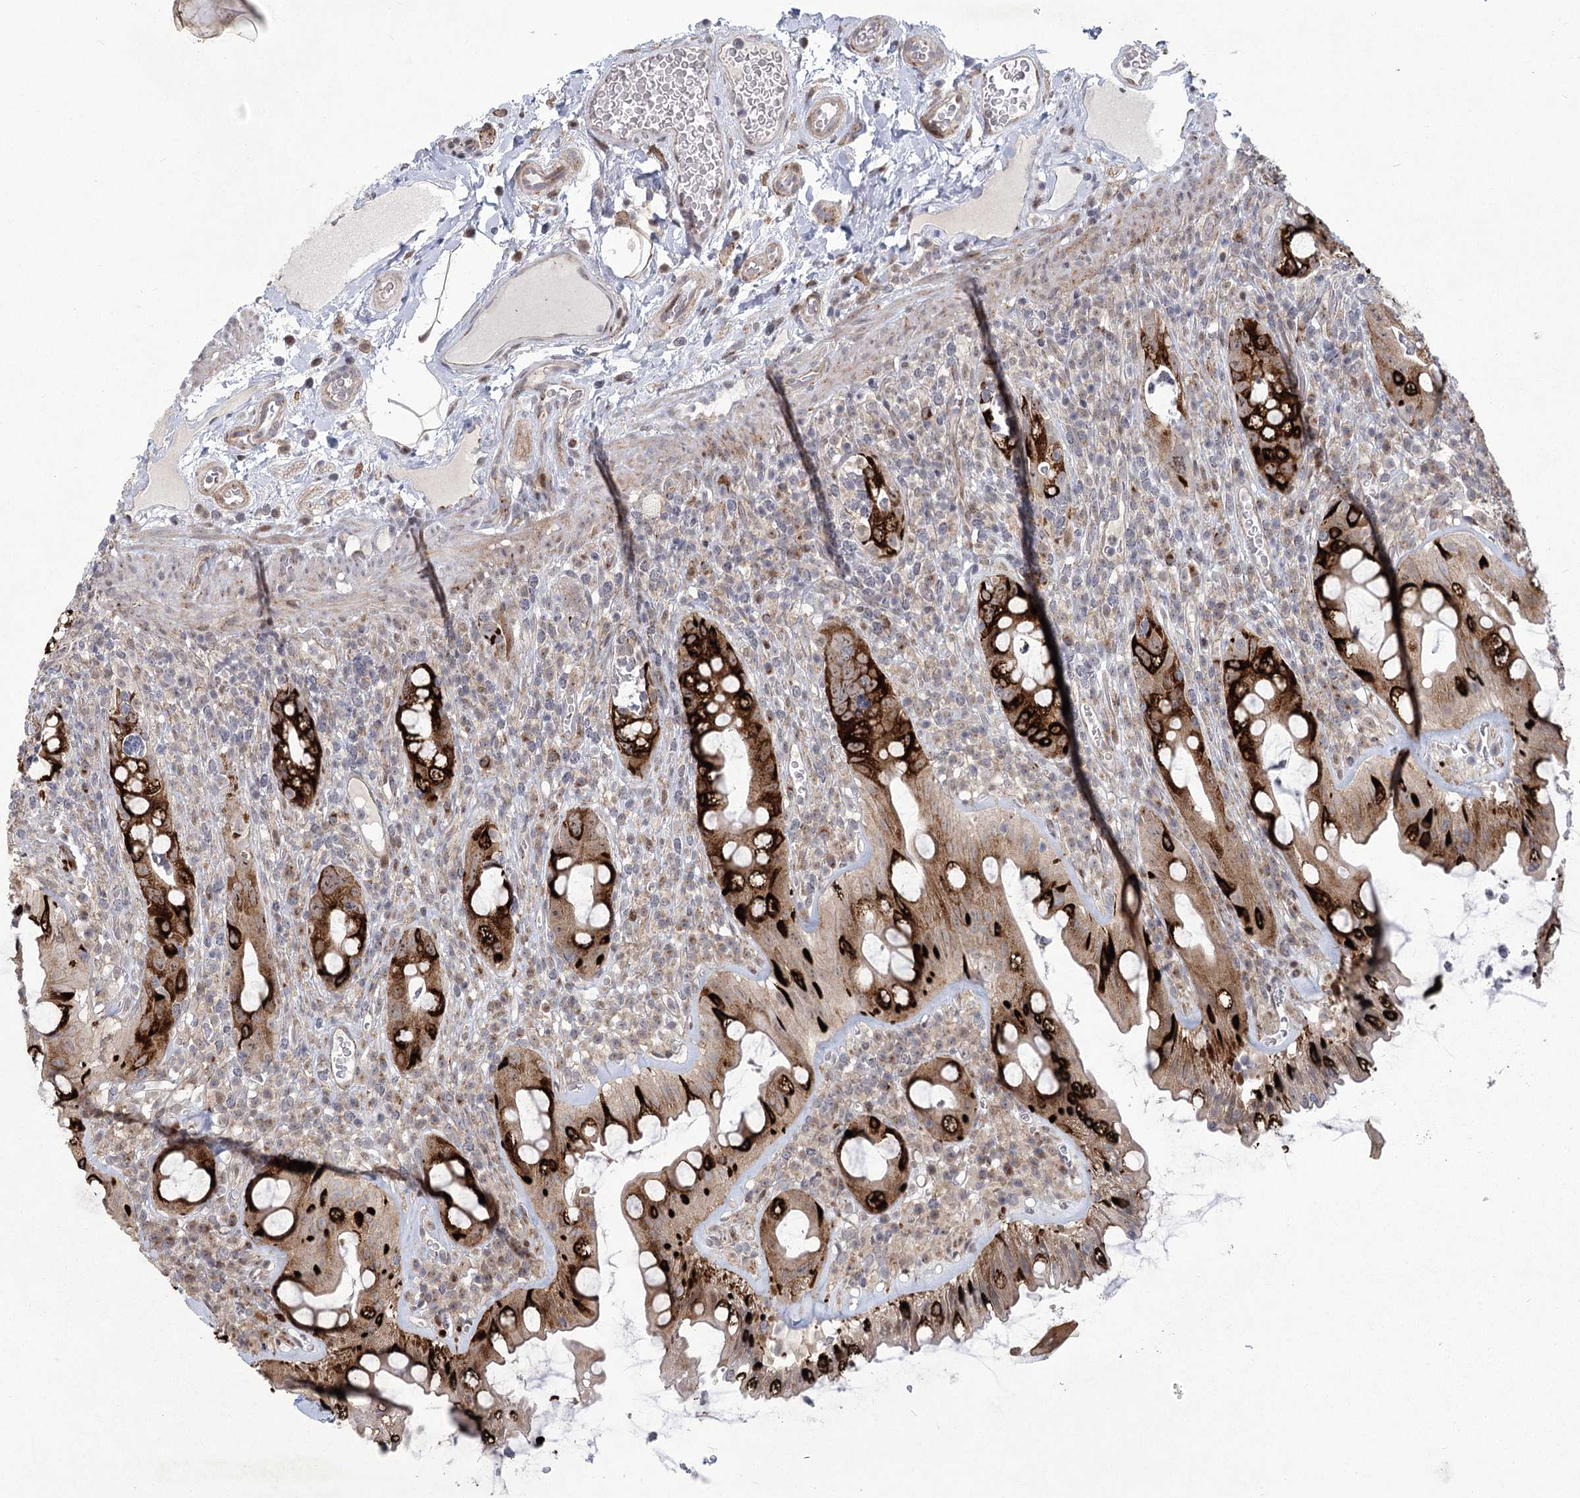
{"staining": {"intensity": "strong", "quantity": ">75%", "location": "cytoplasmic/membranous"}, "tissue": "rectum", "cell_type": "Glandular cells", "image_type": "normal", "snomed": [{"axis": "morphology", "description": "Normal tissue, NOS"}, {"axis": "topography", "description": "Rectum"}], "caption": "The immunohistochemical stain labels strong cytoplasmic/membranous expression in glandular cells of normal rectum.", "gene": "PARM1", "patient": {"sex": "female", "age": 57}}